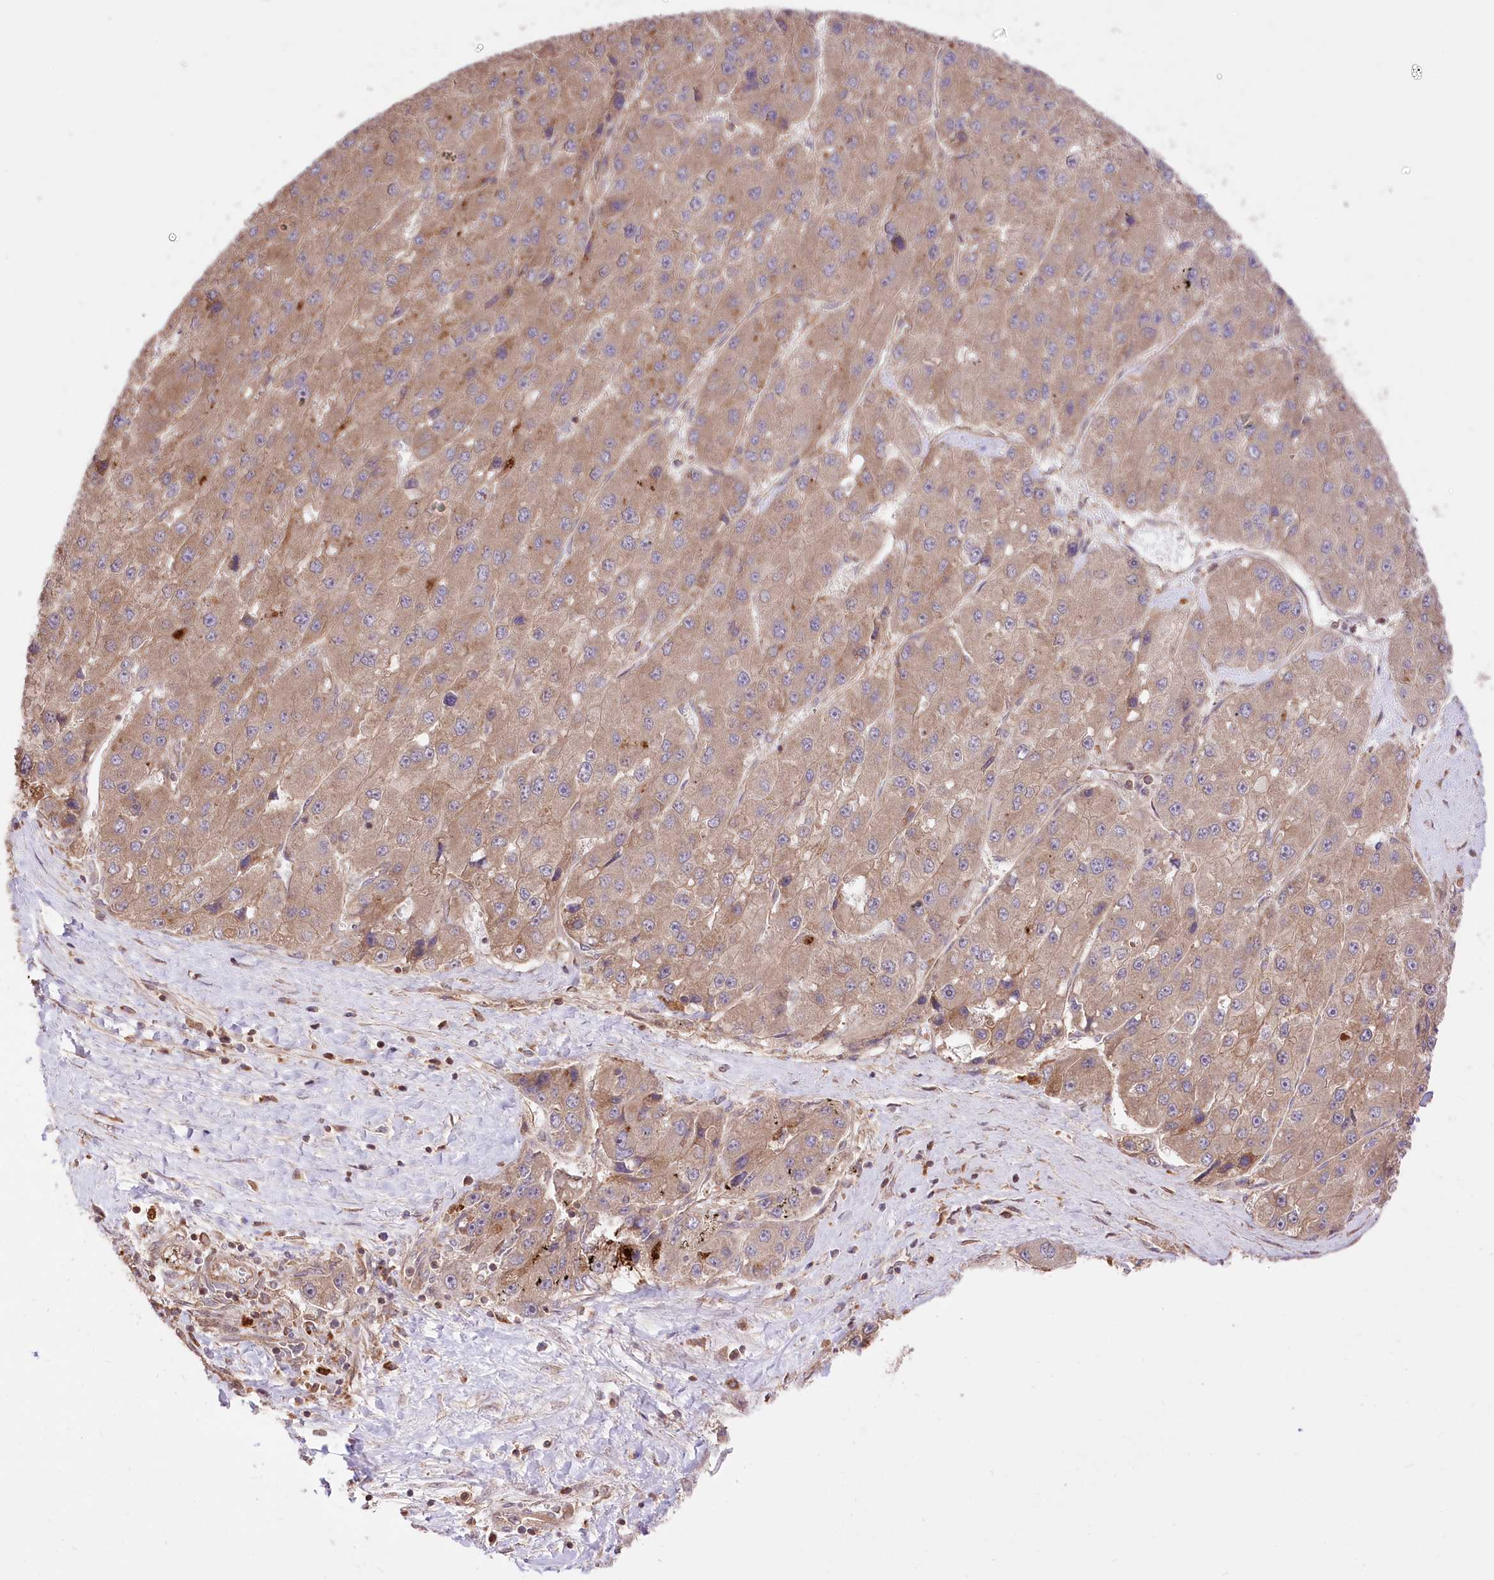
{"staining": {"intensity": "moderate", "quantity": ">75%", "location": "cytoplasmic/membranous"}, "tissue": "liver cancer", "cell_type": "Tumor cells", "image_type": "cancer", "snomed": [{"axis": "morphology", "description": "Carcinoma, Hepatocellular, NOS"}, {"axis": "topography", "description": "Liver"}], "caption": "Hepatocellular carcinoma (liver) stained for a protein (brown) shows moderate cytoplasmic/membranous positive expression in about >75% of tumor cells.", "gene": "XYLB", "patient": {"sex": "female", "age": 73}}